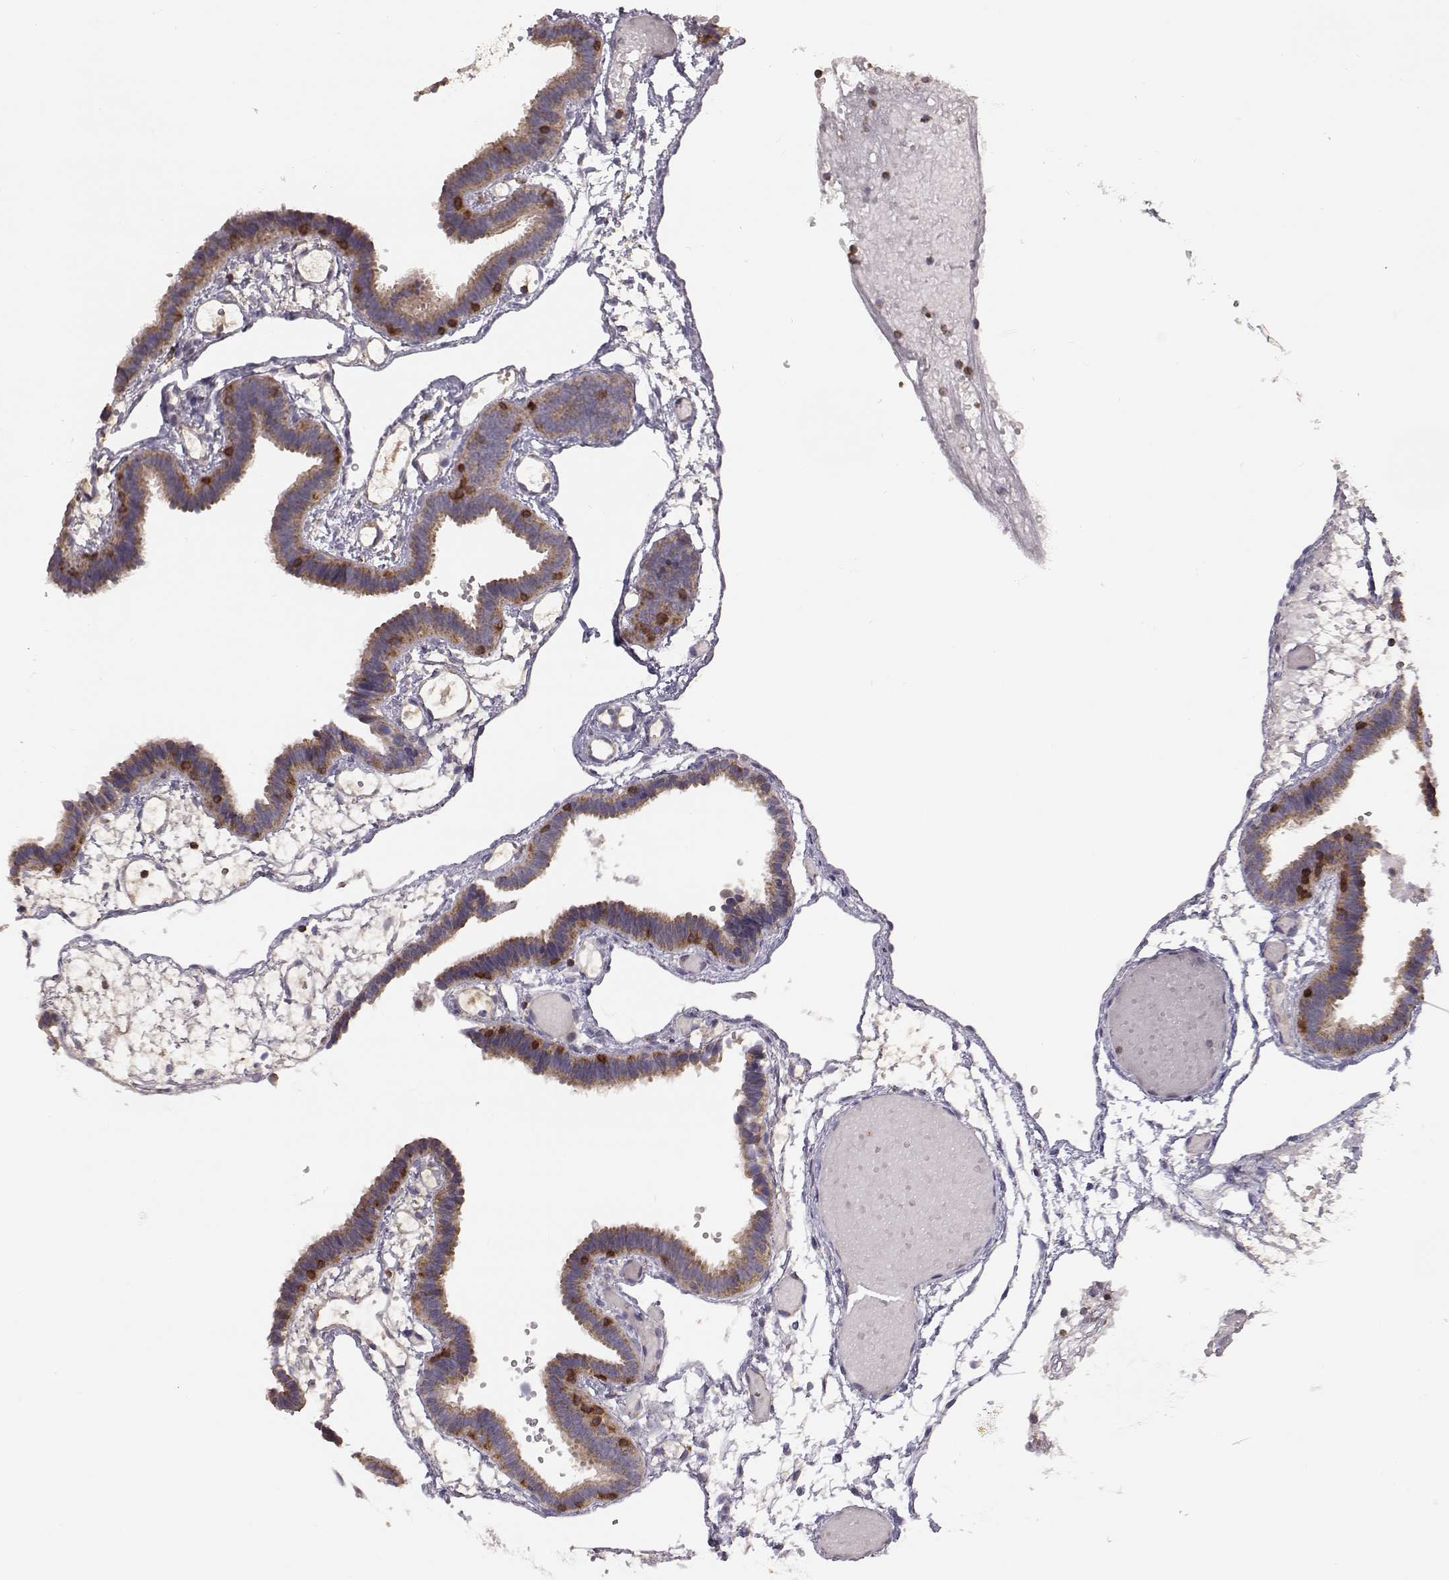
{"staining": {"intensity": "weak", "quantity": "25%-75%", "location": "cytoplasmic/membranous"}, "tissue": "fallopian tube", "cell_type": "Glandular cells", "image_type": "normal", "snomed": [{"axis": "morphology", "description": "Normal tissue, NOS"}, {"axis": "topography", "description": "Fallopian tube"}], "caption": "Unremarkable fallopian tube exhibits weak cytoplasmic/membranous staining in about 25%-75% of glandular cells.", "gene": "GRAP2", "patient": {"sex": "female", "age": 37}}